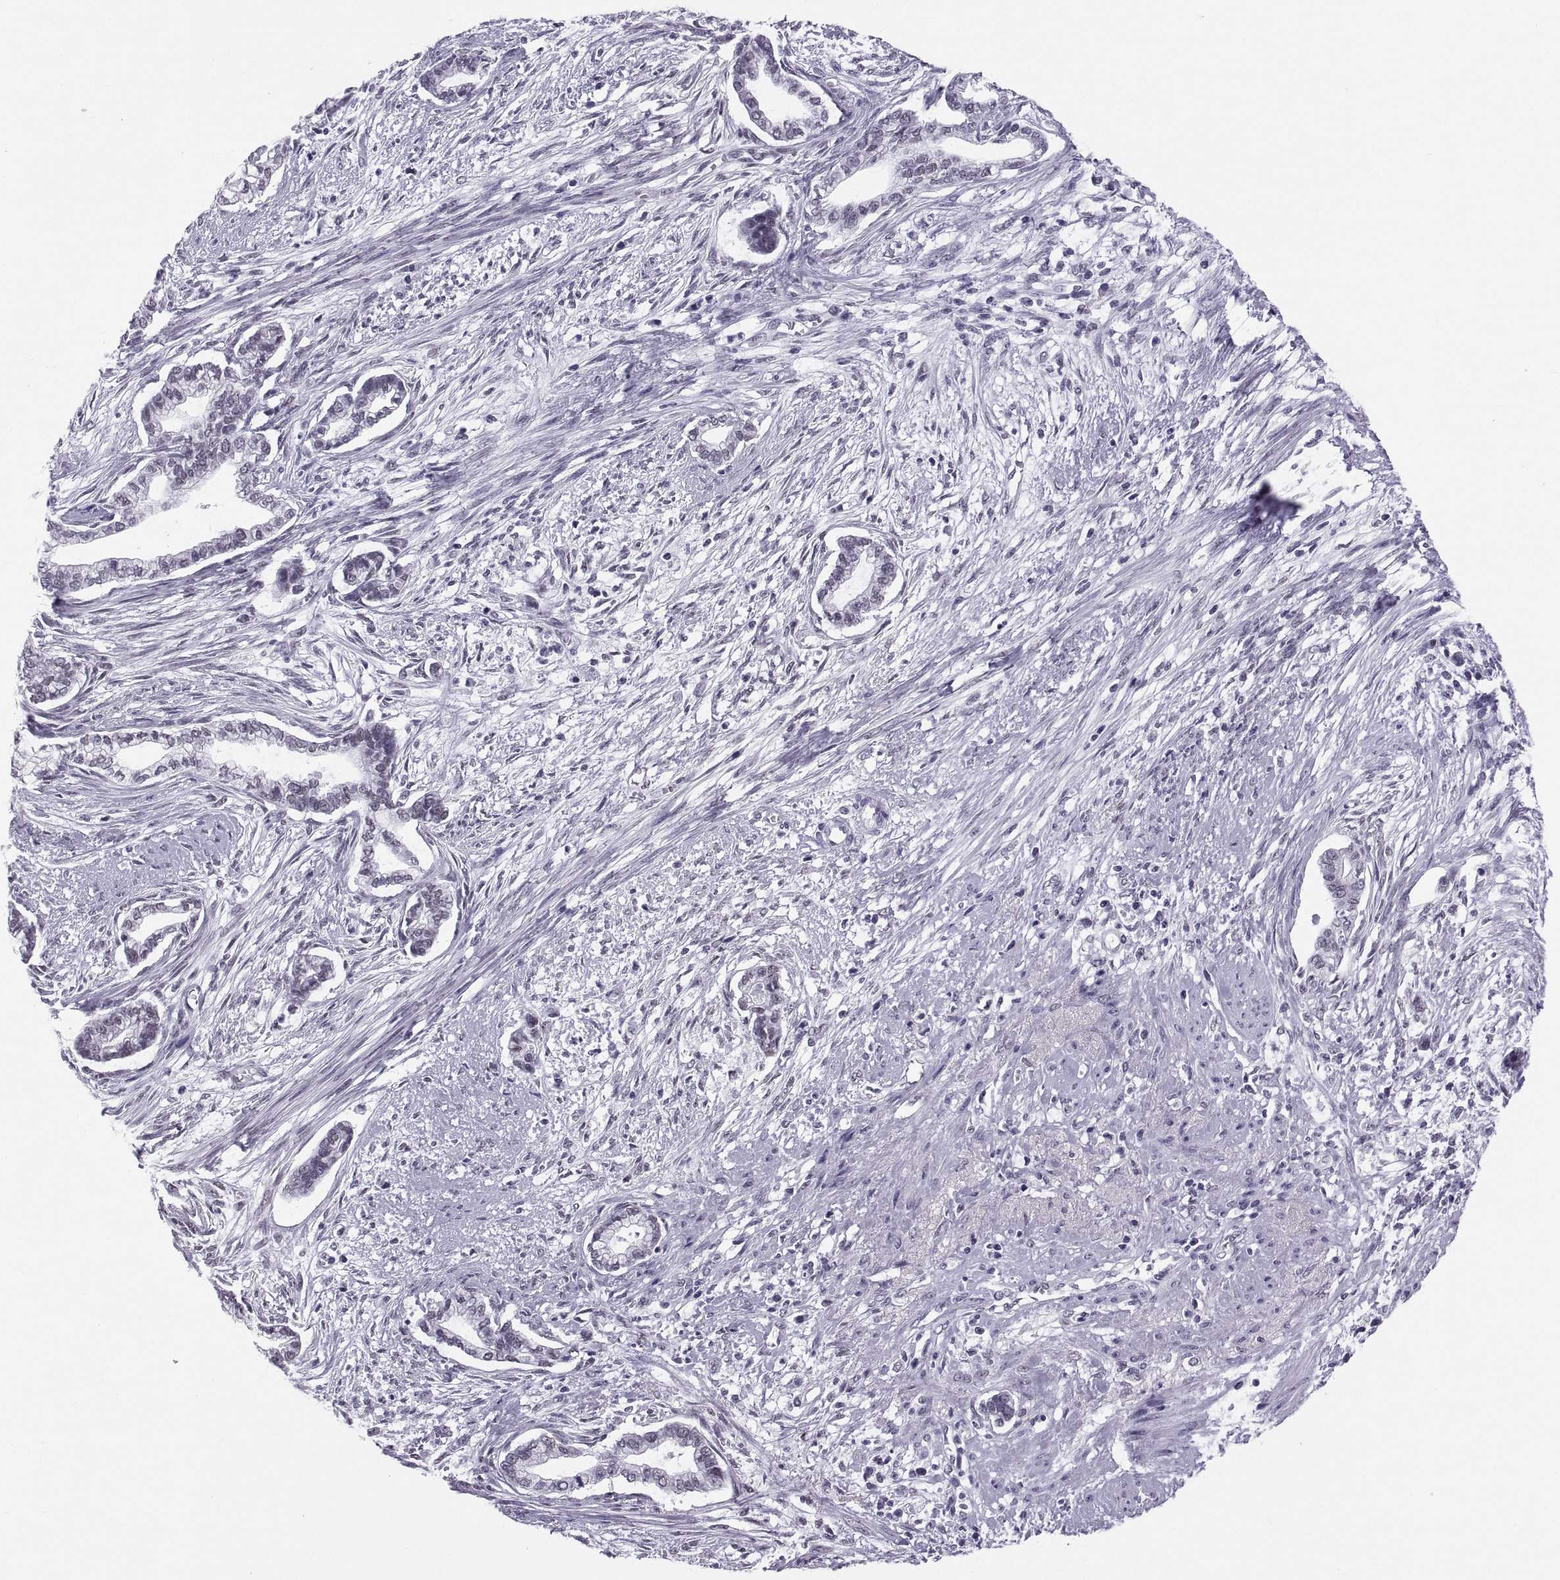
{"staining": {"intensity": "negative", "quantity": "none", "location": "none"}, "tissue": "cervical cancer", "cell_type": "Tumor cells", "image_type": "cancer", "snomed": [{"axis": "morphology", "description": "Adenocarcinoma, NOS"}, {"axis": "topography", "description": "Cervix"}], "caption": "A photomicrograph of human cervical adenocarcinoma is negative for staining in tumor cells.", "gene": "NEUROD6", "patient": {"sex": "female", "age": 62}}